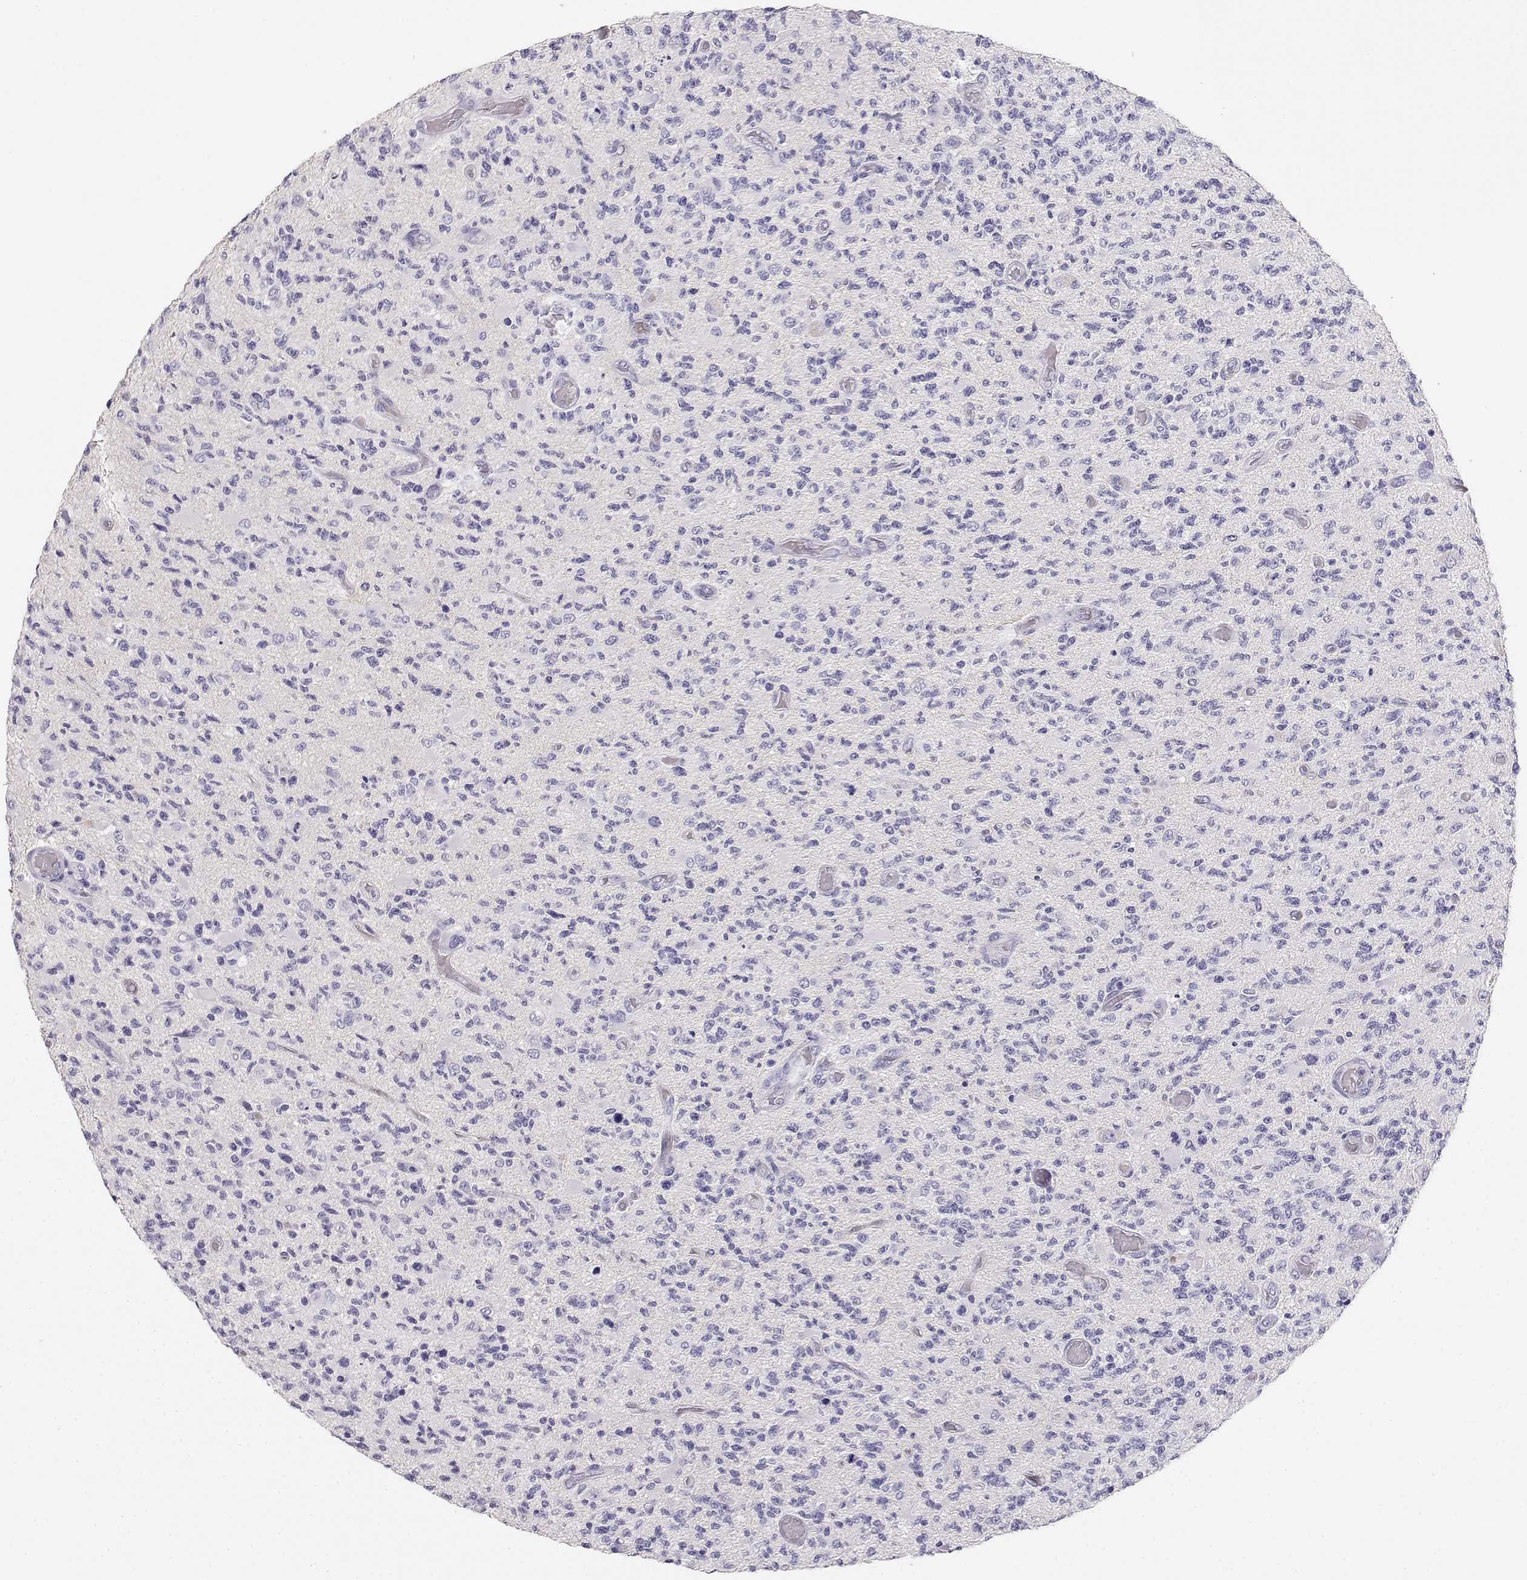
{"staining": {"intensity": "negative", "quantity": "none", "location": "none"}, "tissue": "glioma", "cell_type": "Tumor cells", "image_type": "cancer", "snomed": [{"axis": "morphology", "description": "Glioma, malignant, High grade"}, {"axis": "topography", "description": "Brain"}], "caption": "This micrograph is of high-grade glioma (malignant) stained with immunohistochemistry to label a protein in brown with the nuclei are counter-stained blue. There is no staining in tumor cells.", "gene": "GPR174", "patient": {"sex": "female", "age": 63}}